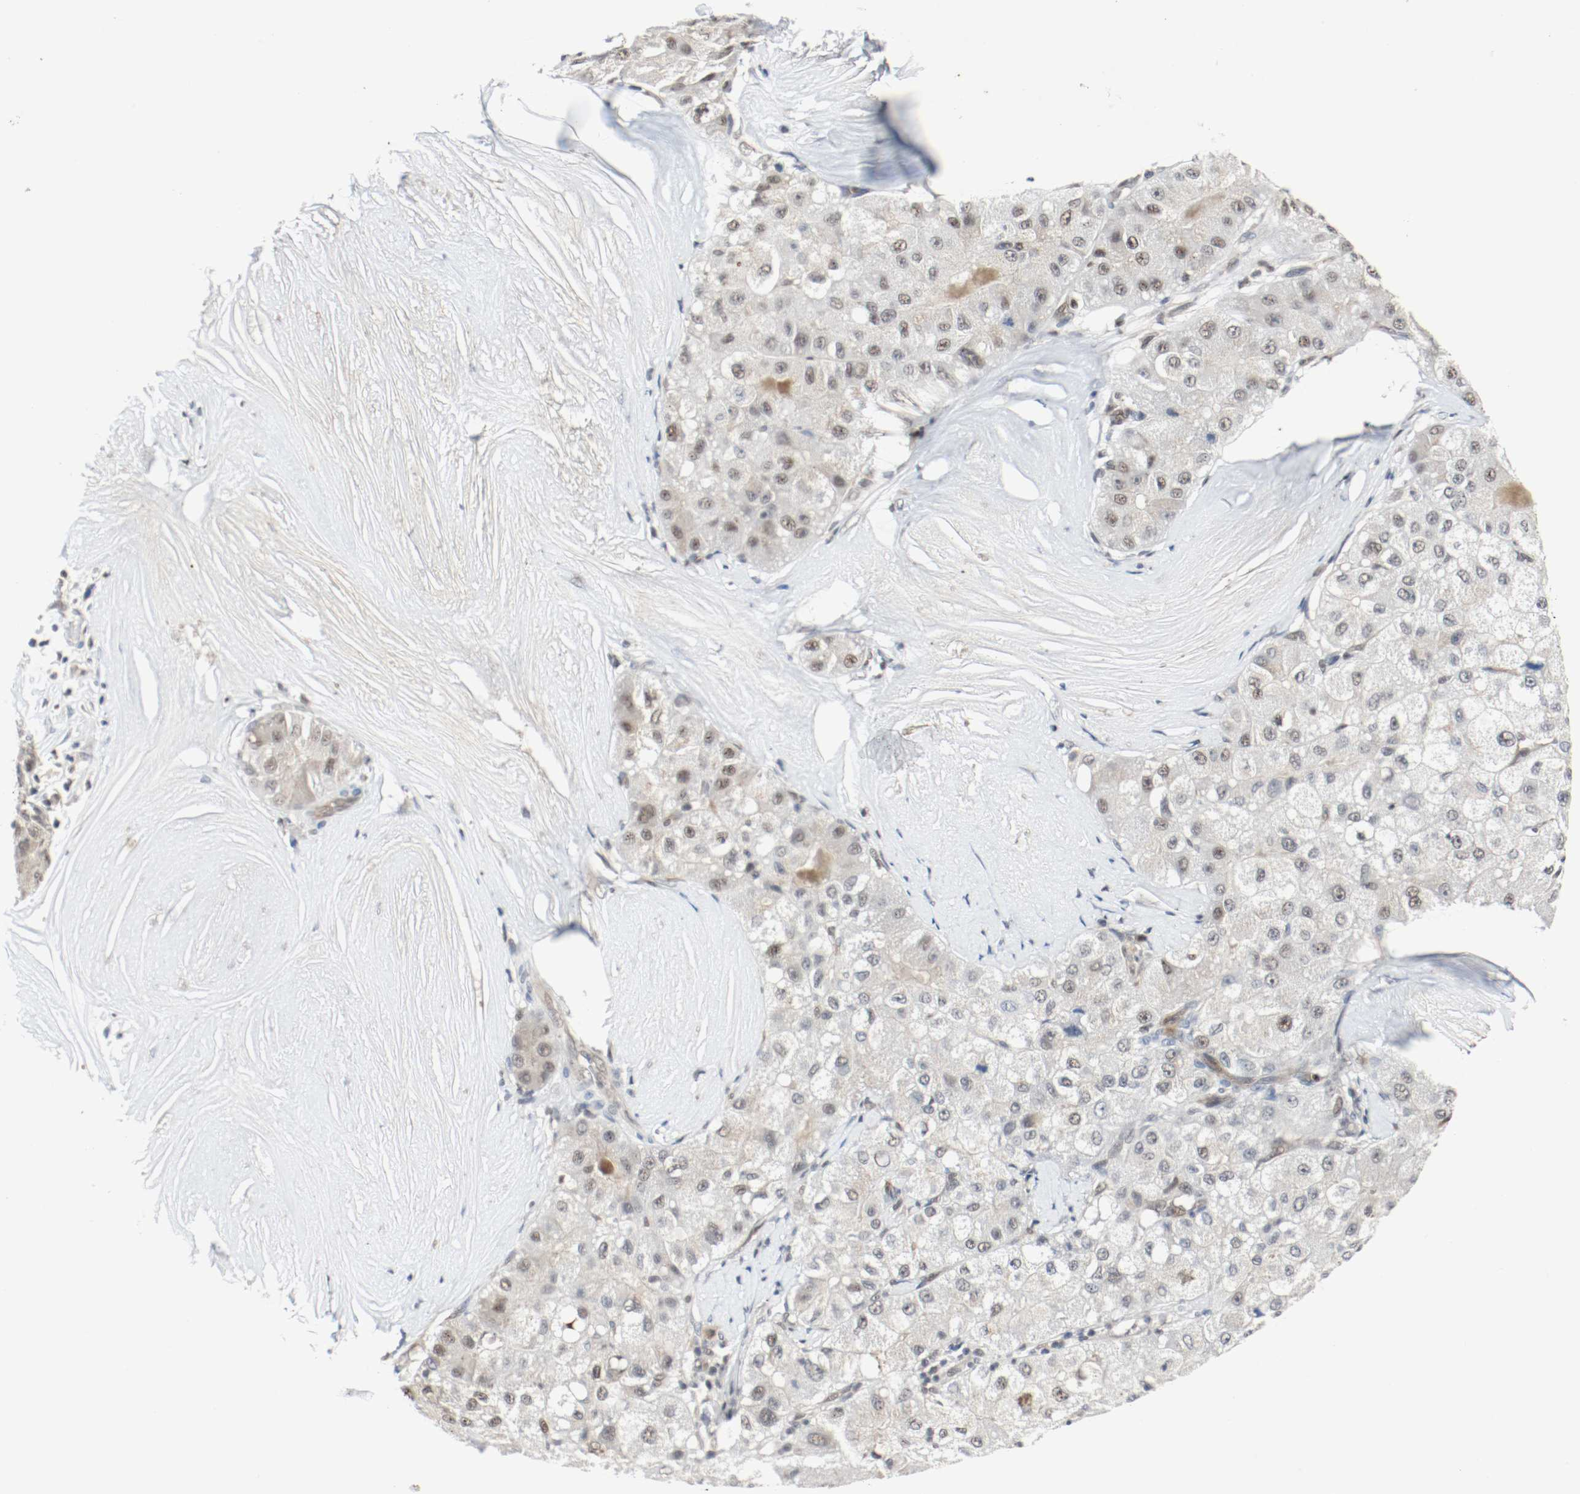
{"staining": {"intensity": "weak", "quantity": "<25%", "location": "nuclear"}, "tissue": "liver cancer", "cell_type": "Tumor cells", "image_type": "cancer", "snomed": [{"axis": "morphology", "description": "Carcinoma, Hepatocellular, NOS"}, {"axis": "topography", "description": "Liver"}], "caption": "This is an immunohistochemistry (IHC) photomicrograph of human liver cancer (hepatocellular carcinoma). There is no positivity in tumor cells.", "gene": "ASH1L", "patient": {"sex": "male", "age": 80}}